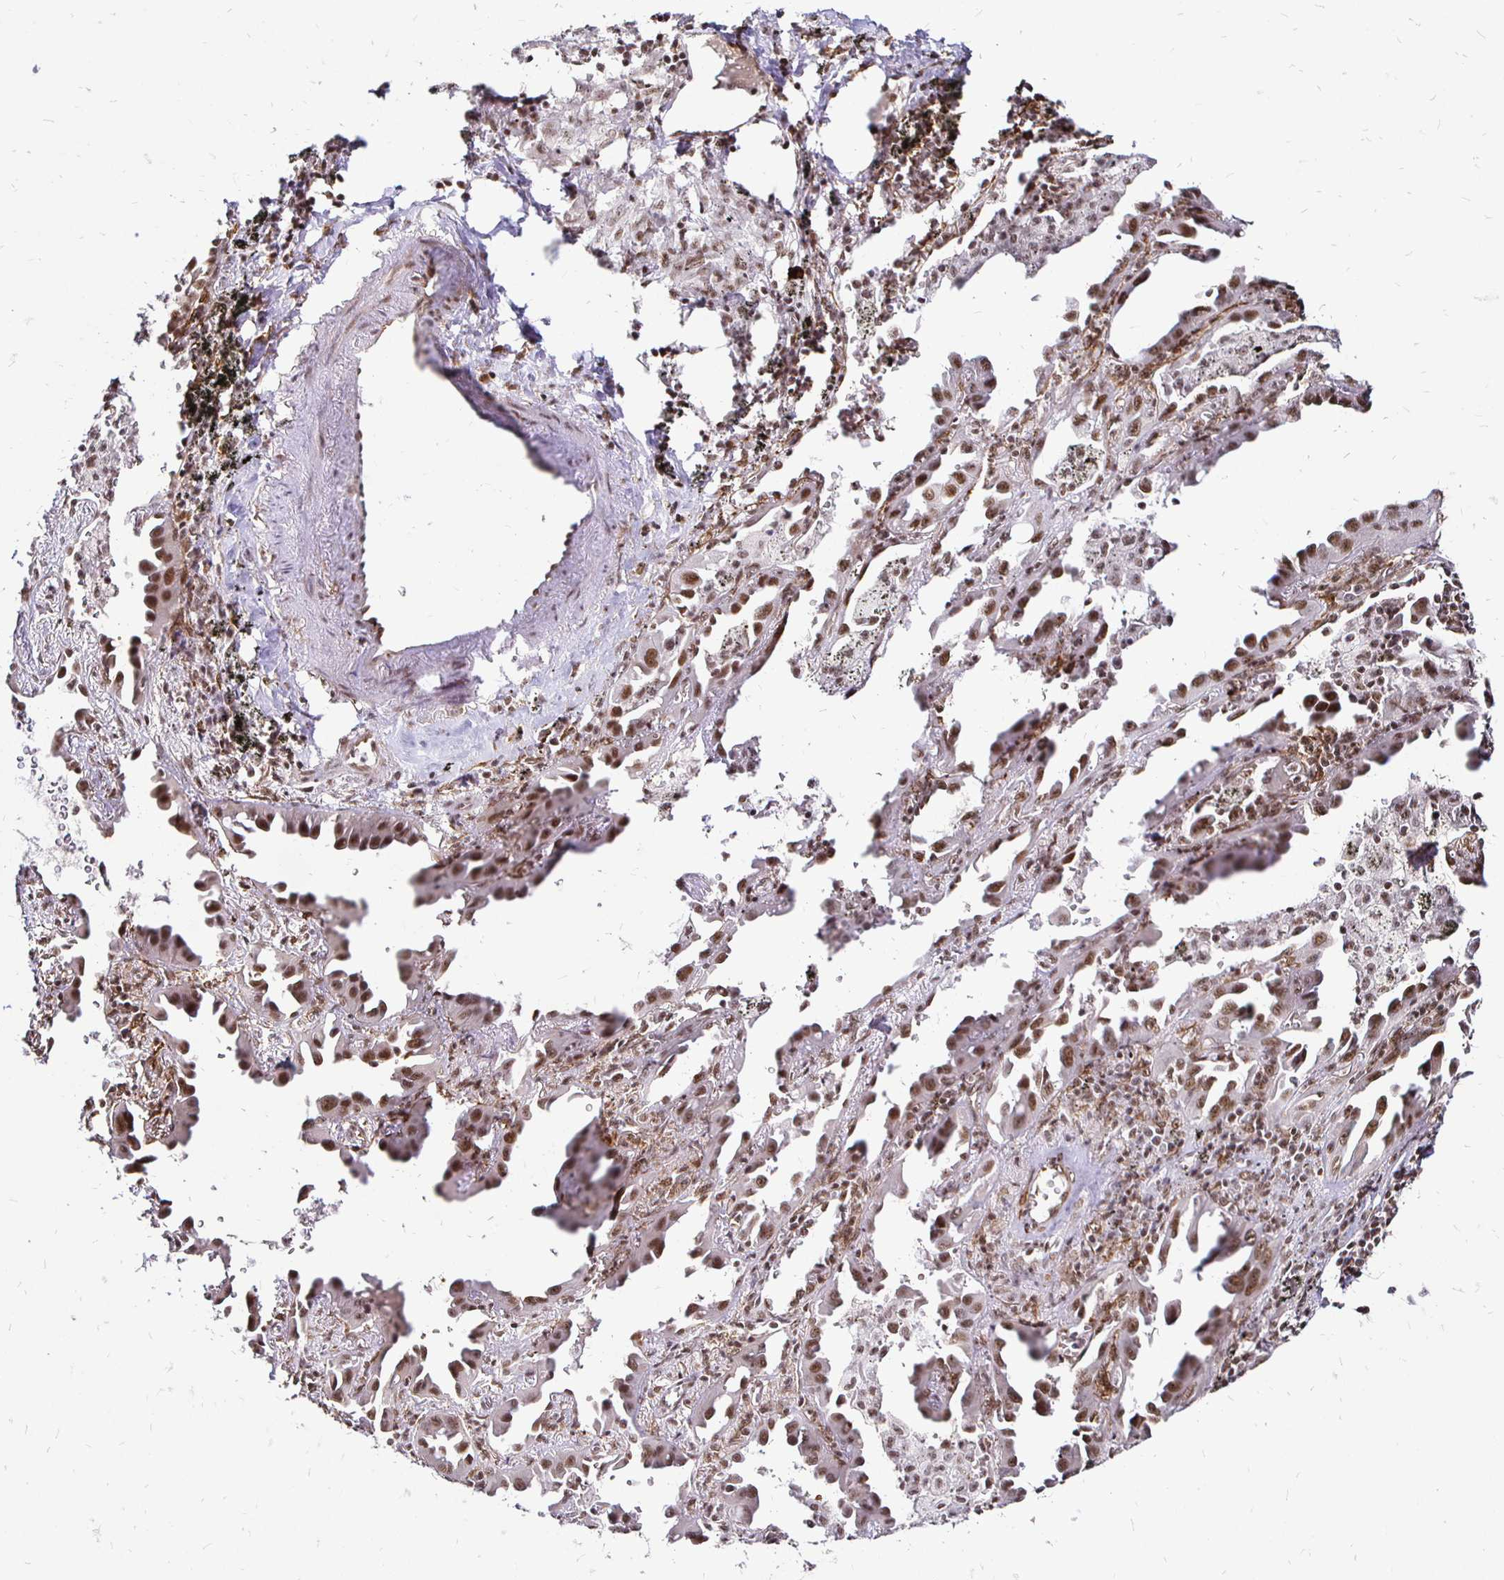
{"staining": {"intensity": "moderate", "quantity": ">75%", "location": "nuclear"}, "tissue": "lung cancer", "cell_type": "Tumor cells", "image_type": "cancer", "snomed": [{"axis": "morphology", "description": "Adenocarcinoma, NOS"}, {"axis": "topography", "description": "Lung"}], "caption": "Immunohistochemistry (IHC) image of lung adenocarcinoma stained for a protein (brown), which reveals medium levels of moderate nuclear positivity in approximately >75% of tumor cells.", "gene": "SIN3A", "patient": {"sex": "male", "age": 68}}